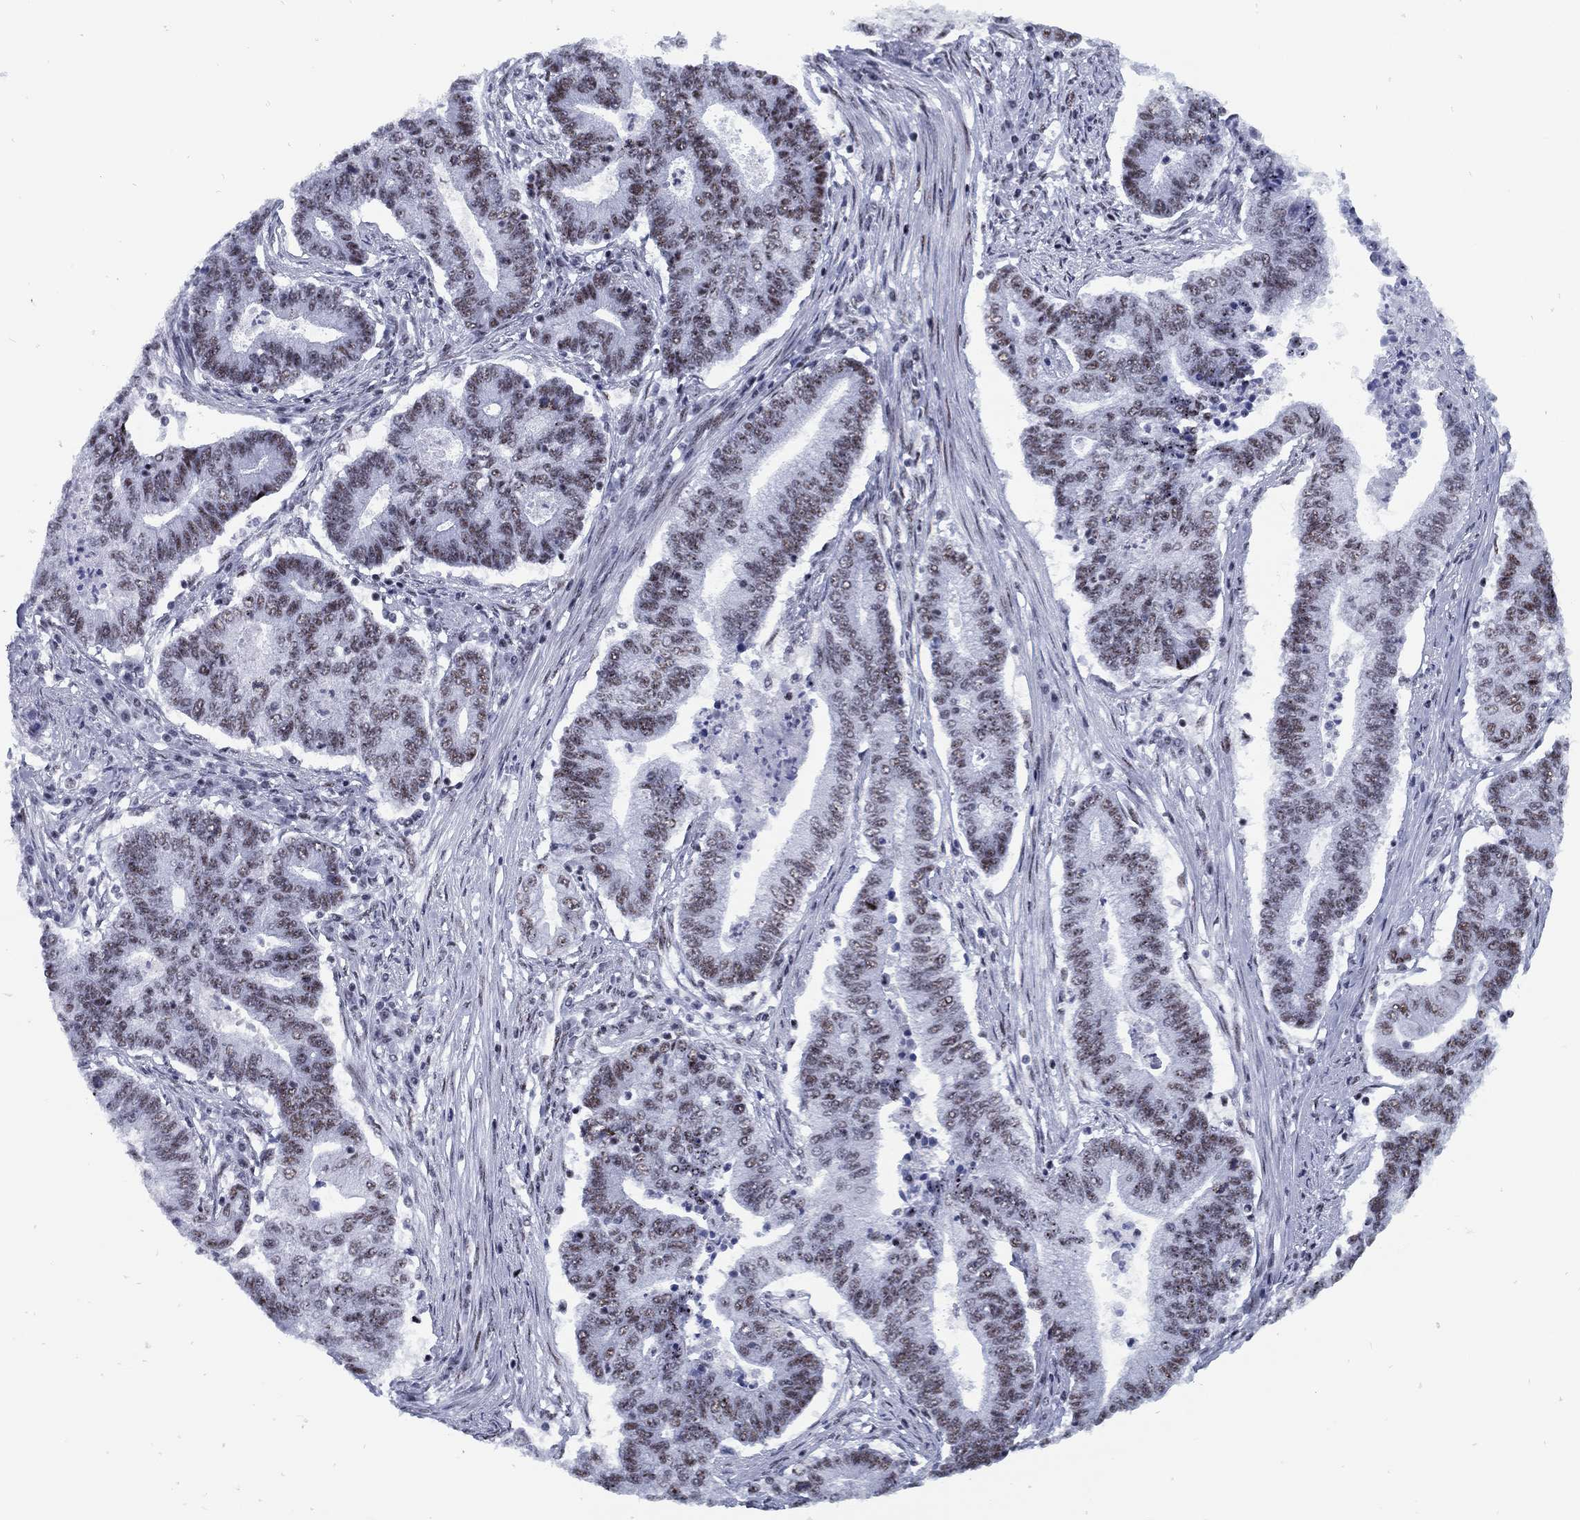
{"staining": {"intensity": "moderate", "quantity": "25%-75%", "location": "nuclear"}, "tissue": "endometrial cancer", "cell_type": "Tumor cells", "image_type": "cancer", "snomed": [{"axis": "morphology", "description": "Adenocarcinoma, NOS"}, {"axis": "topography", "description": "Uterus"}, {"axis": "topography", "description": "Endometrium"}], "caption": "Protein expression analysis of endometrial cancer exhibits moderate nuclear expression in approximately 25%-75% of tumor cells. (IHC, brightfield microscopy, high magnification).", "gene": "CYB561D2", "patient": {"sex": "female", "age": 54}}